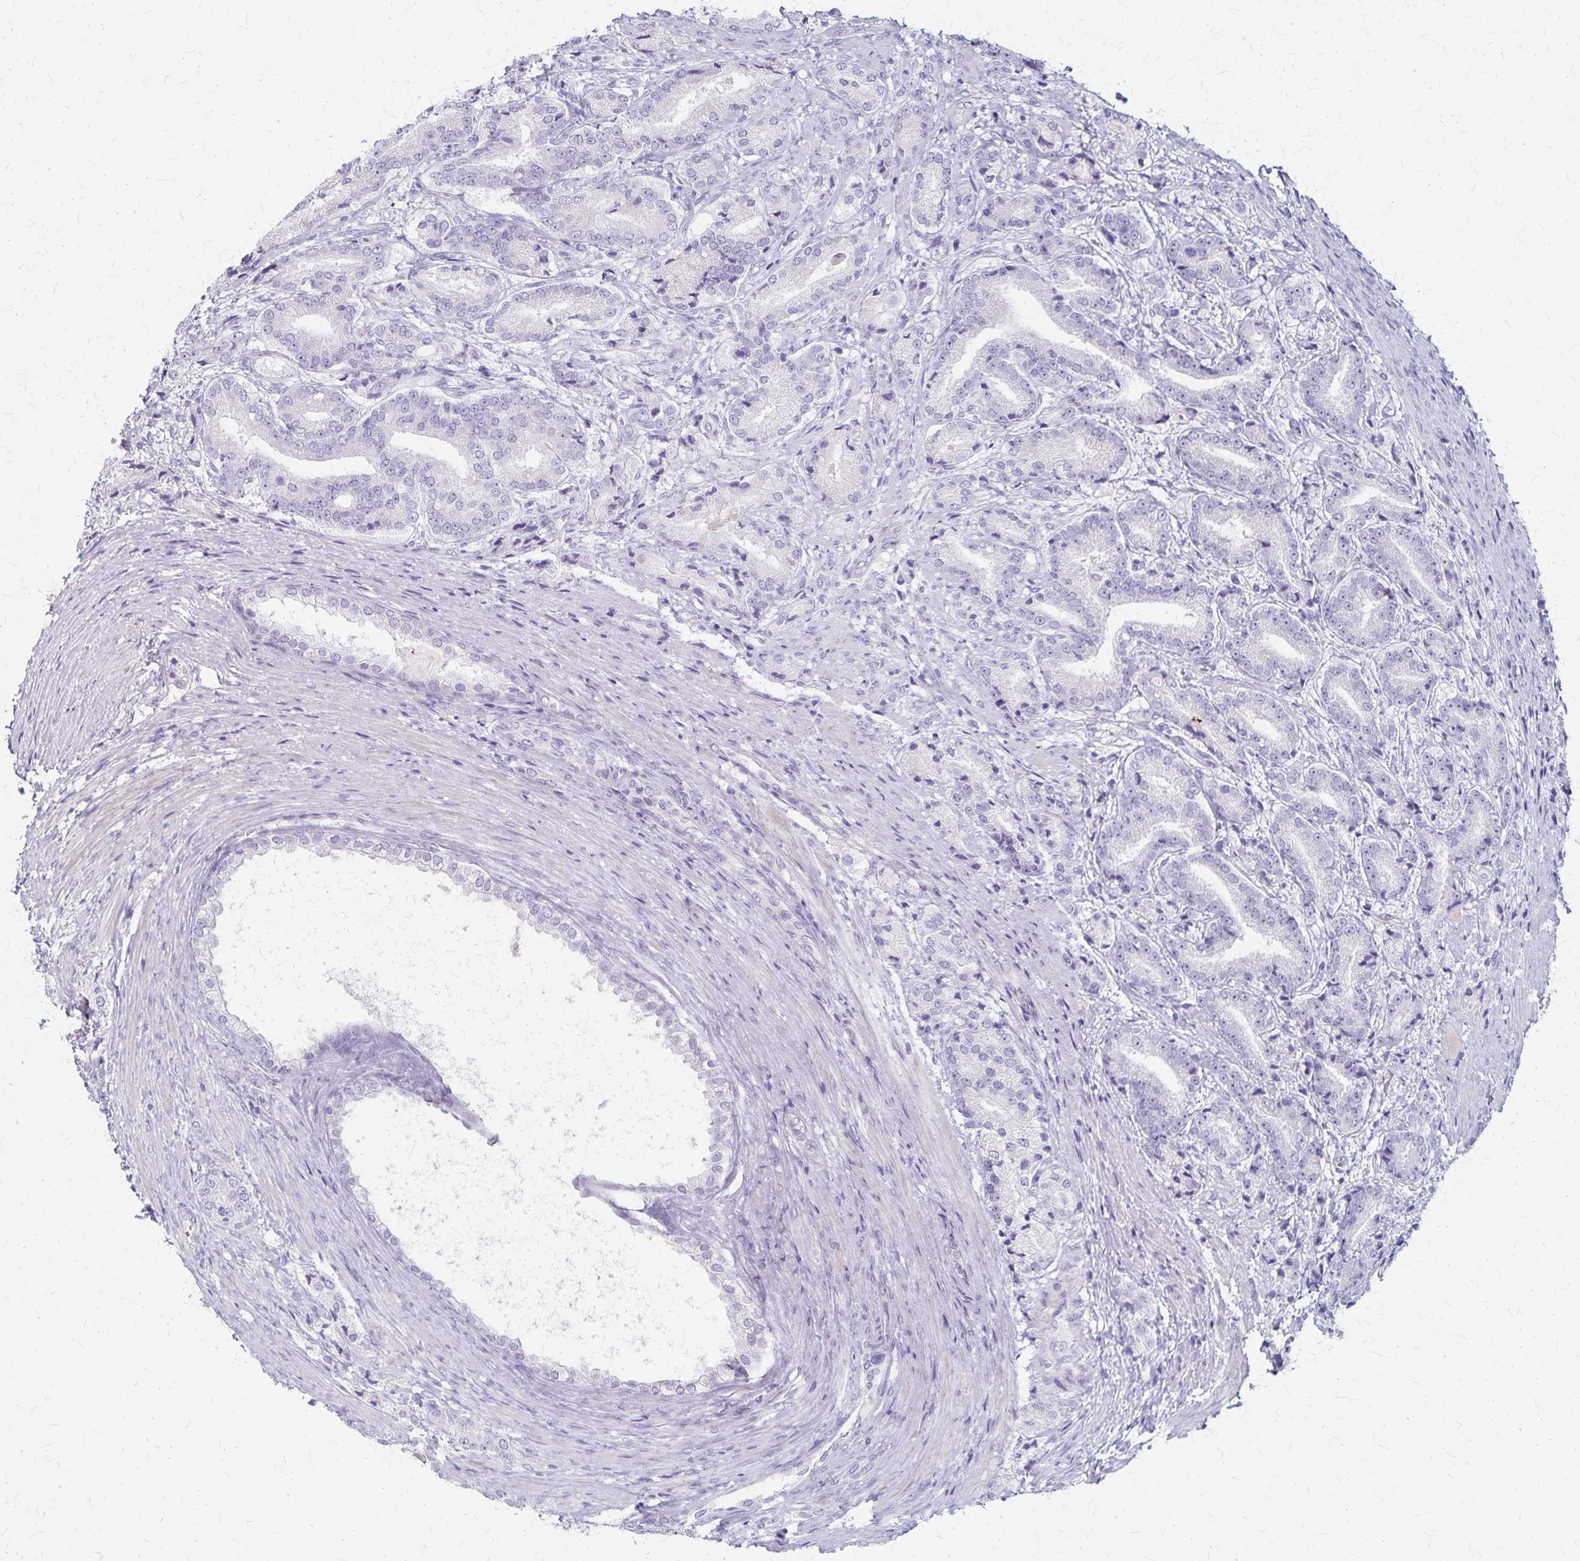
{"staining": {"intensity": "negative", "quantity": "none", "location": "none"}, "tissue": "prostate cancer", "cell_type": "Tumor cells", "image_type": "cancer", "snomed": [{"axis": "morphology", "description": "Adenocarcinoma, High grade"}, {"axis": "topography", "description": "Prostate and seminal vesicle, NOS"}], "caption": "Tumor cells are negative for brown protein staining in prostate cancer.", "gene": "RASL10B", "patient": {"sex": "male", "age": 61}}